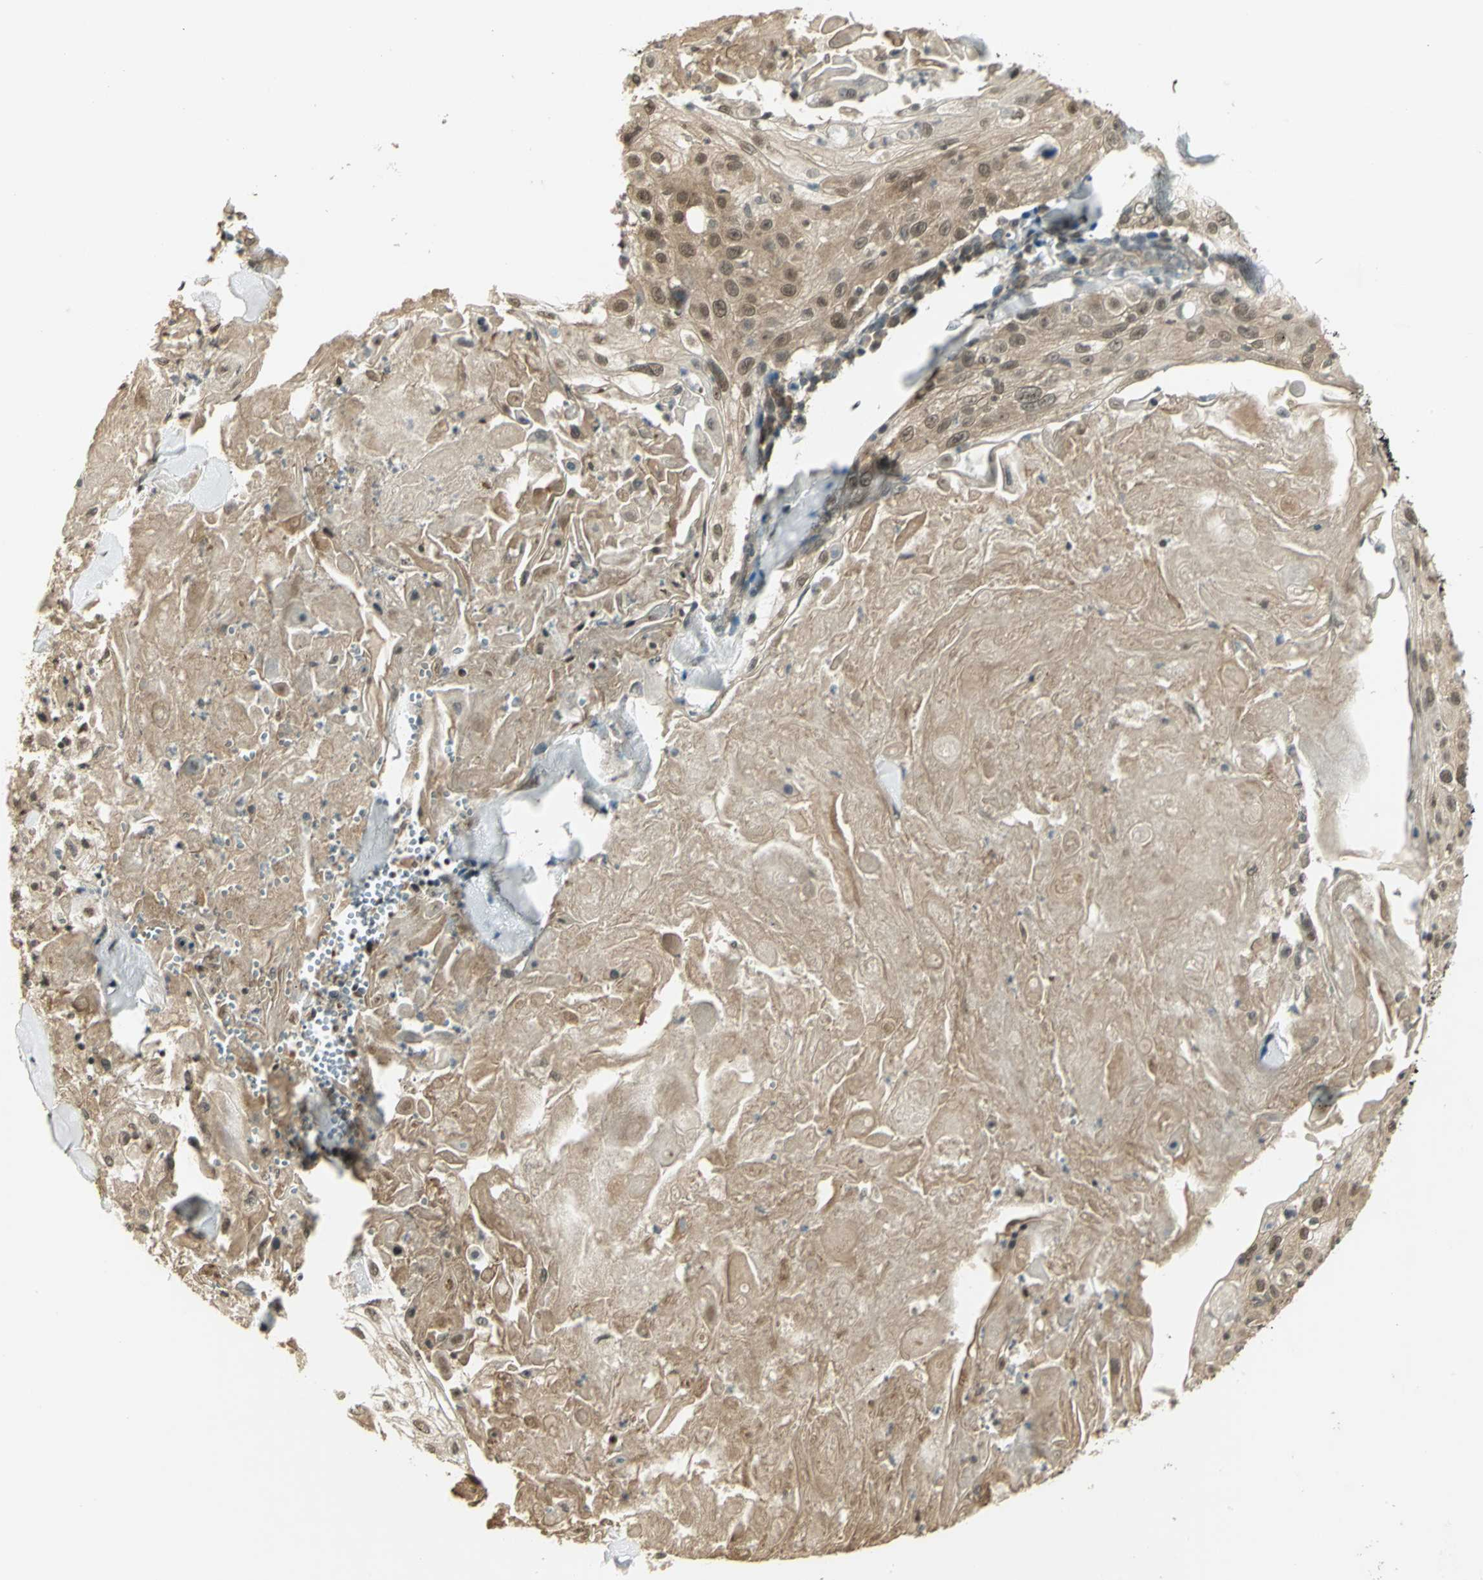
{"staining": {"intensity": "weak", "quantity": ">75%", "location": "cytoplasmic/membranous"}, "tissue": "skin cancer", "cell_type": "Tumor cells", "image_type": "cancer", "snomed": [{"axis": "morphology", "description": "Squamous cell carcinoma, NOS"}, {"axis": "topography", "description": "Skin"}], "caption": "A histopathology image showing weak cytoplasmic/membranous staining in about >75% of tumor cells in skin squamous cell carcinoma, as visualized by brown immunohistochemical staining.", "gene": "CDC34", "patient": {"sex": "male", "age": 86}}